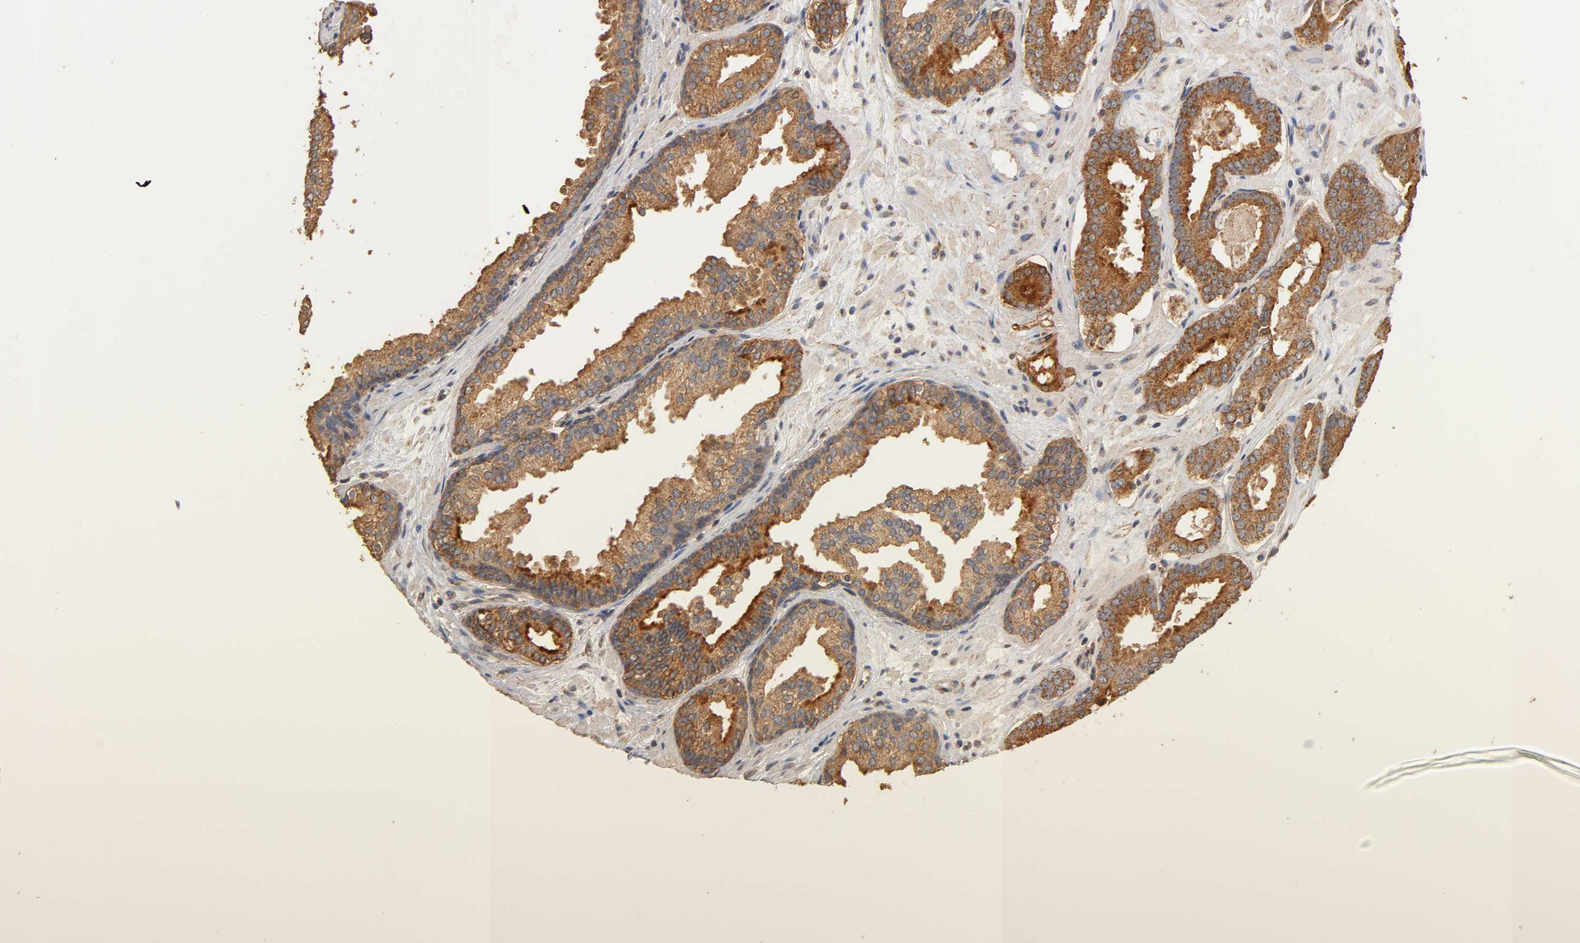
{"staining": {"intensity": "strong", "quantity": ">75%", "location": "cytoplasmic/membranous"}, "tissue": "prostate cancer", "cell_type": "Tumor cells", "image_type": "cancer", "snomed": [{"axis": "morphology", "description": "Adenocarcinoma, Low grade"}, {"axis": "topography", "description": "Prostate"}], "caption": "Strong cytoplasmic/membranous positivity for a protein is appreciated in approximately >75% of tumor cells of low-grade adenocarcinoma (prostate) using IHC.", "gene": "PKN1", "patient": {"sex": "male", "age": 57}}